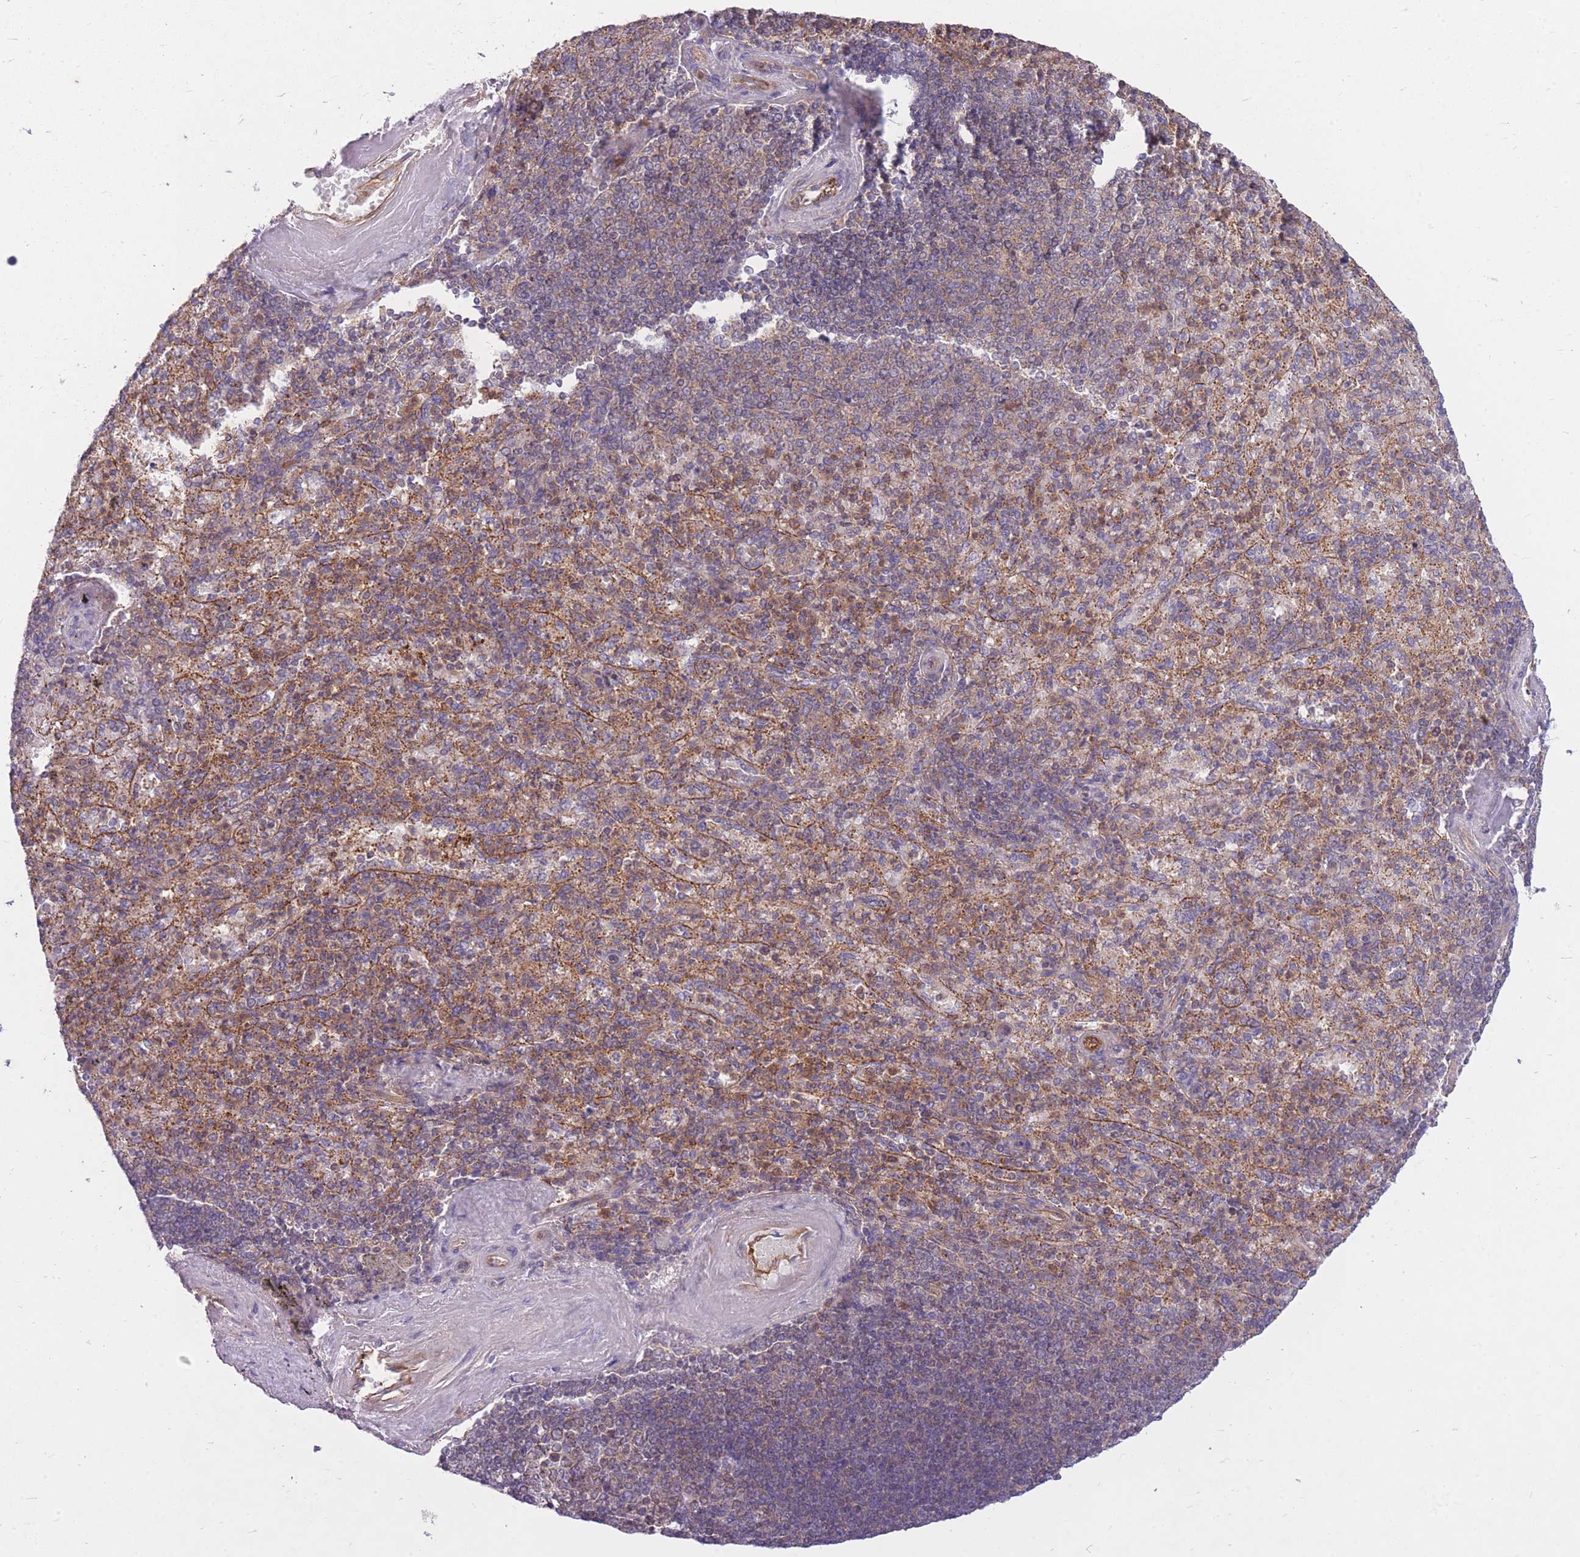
{"staining": {"intensity": "strong", "quantity": "25%-75%", "location": "cytoplasmic/membranous"}, "tissue": "spleen", "cell_type": "Cells in red pulp", "image_type": "normal", "snomed": [{"axis": "morphology", "description": "Normal tissue, NOS"}, {"axis": "topography", "description": "Spleen"}], "caption": "A high-resolution micrograph shows IHC staining of normal spleen, which exhibits strong cytoplasmic/membranous positivity in about 25%-75% of cells in red pulp.", "gene": "GGA1", "patient": {"sex": "male", "age": 82}}